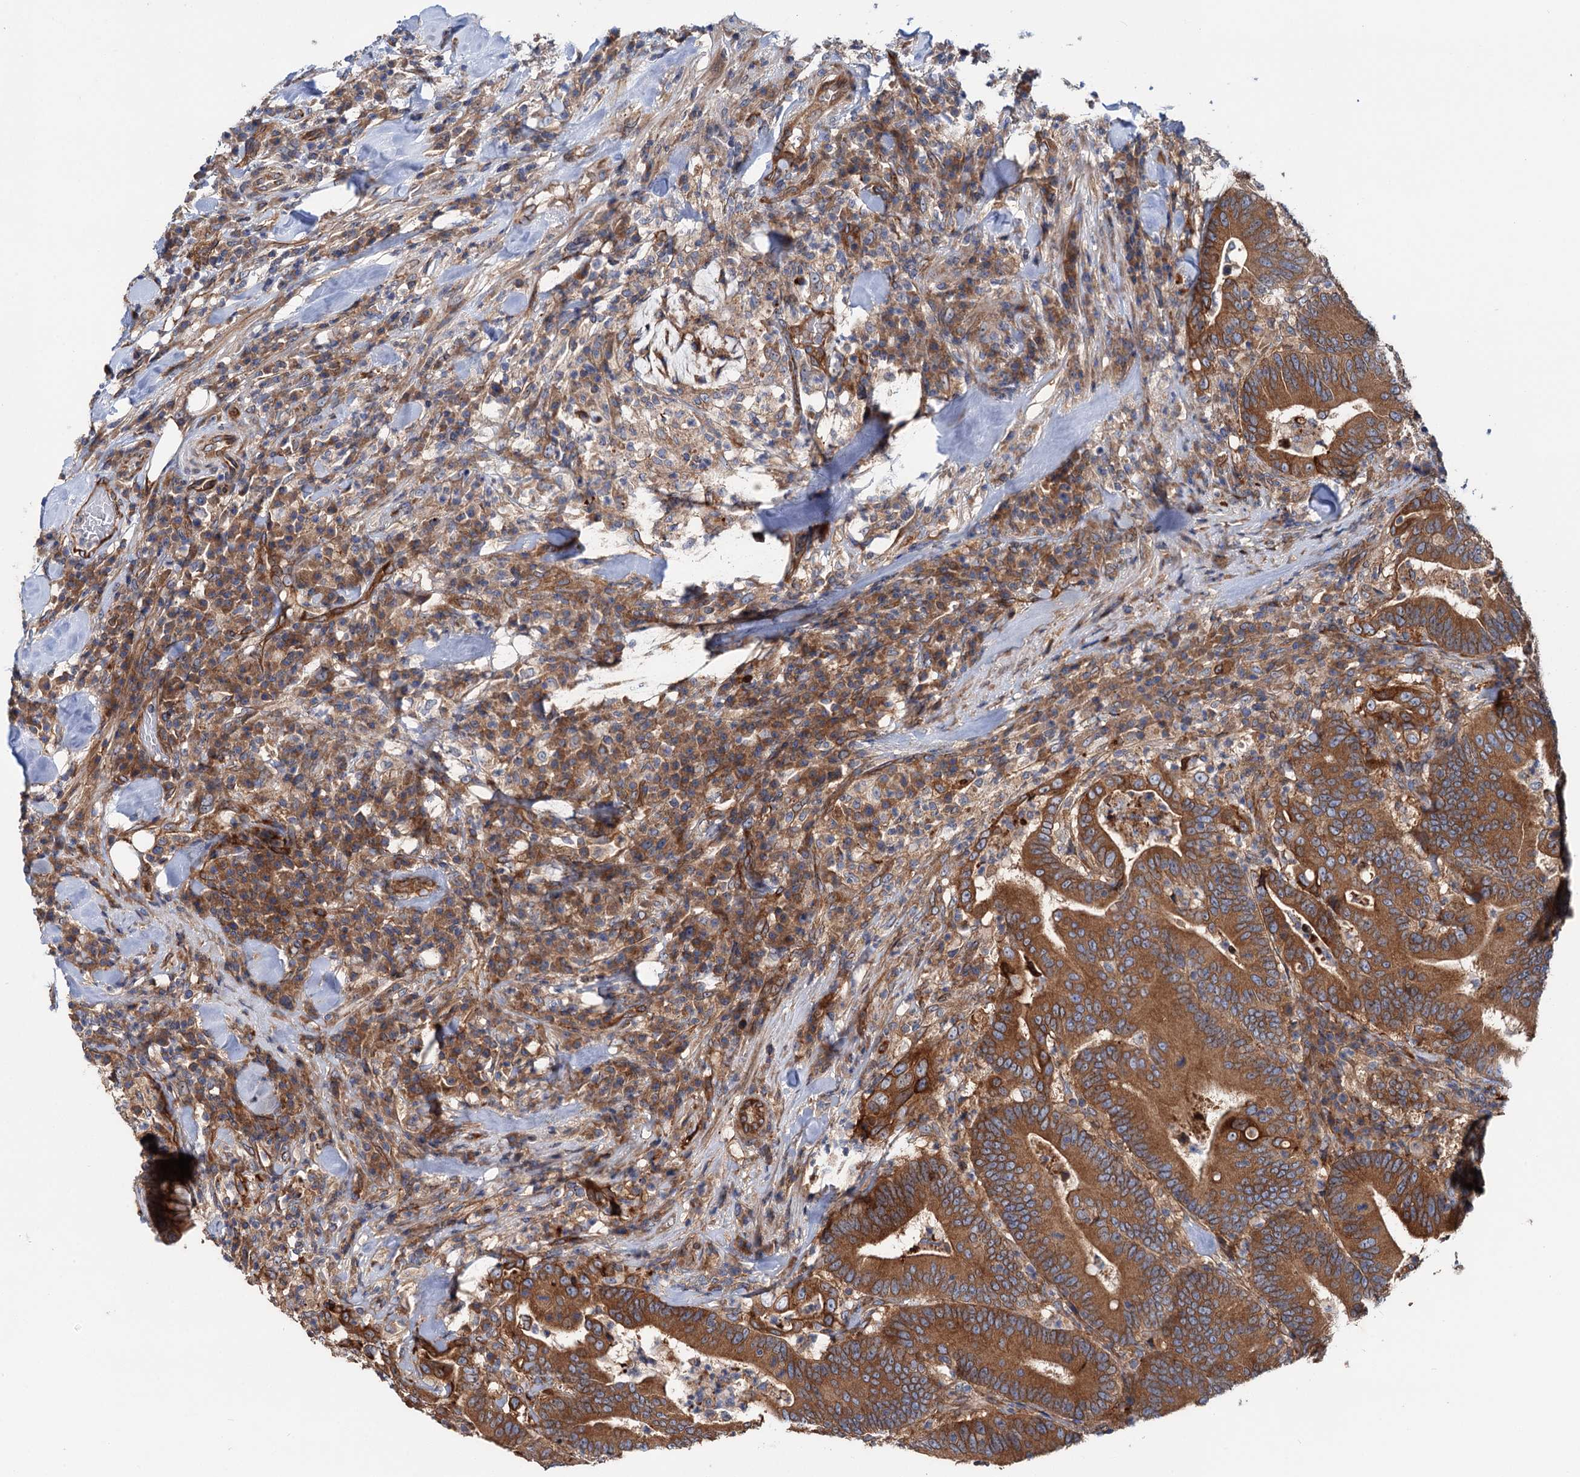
{"staining": {"intensity": "moderate", "quantity": ">75%", "location": "cytoplasmic/membranous"}, "tissue": "colorectal cancer", "cell_type": "Tumor cells", "image_type": "cancer", "snomed": [{"axis": "morphology", "description": "Adenocarcinoma, NOS"}, {"axis": "topography", "description": "Colon"}], "caption": "Protein positivity by immunohistochemistry reveals moderate cytoplasmic/membranous staining in approximately >75% of tumor cells in colorectal cancer.", "gene": "PTDSS2", "patient": {"sex": "female", "age": 66}}